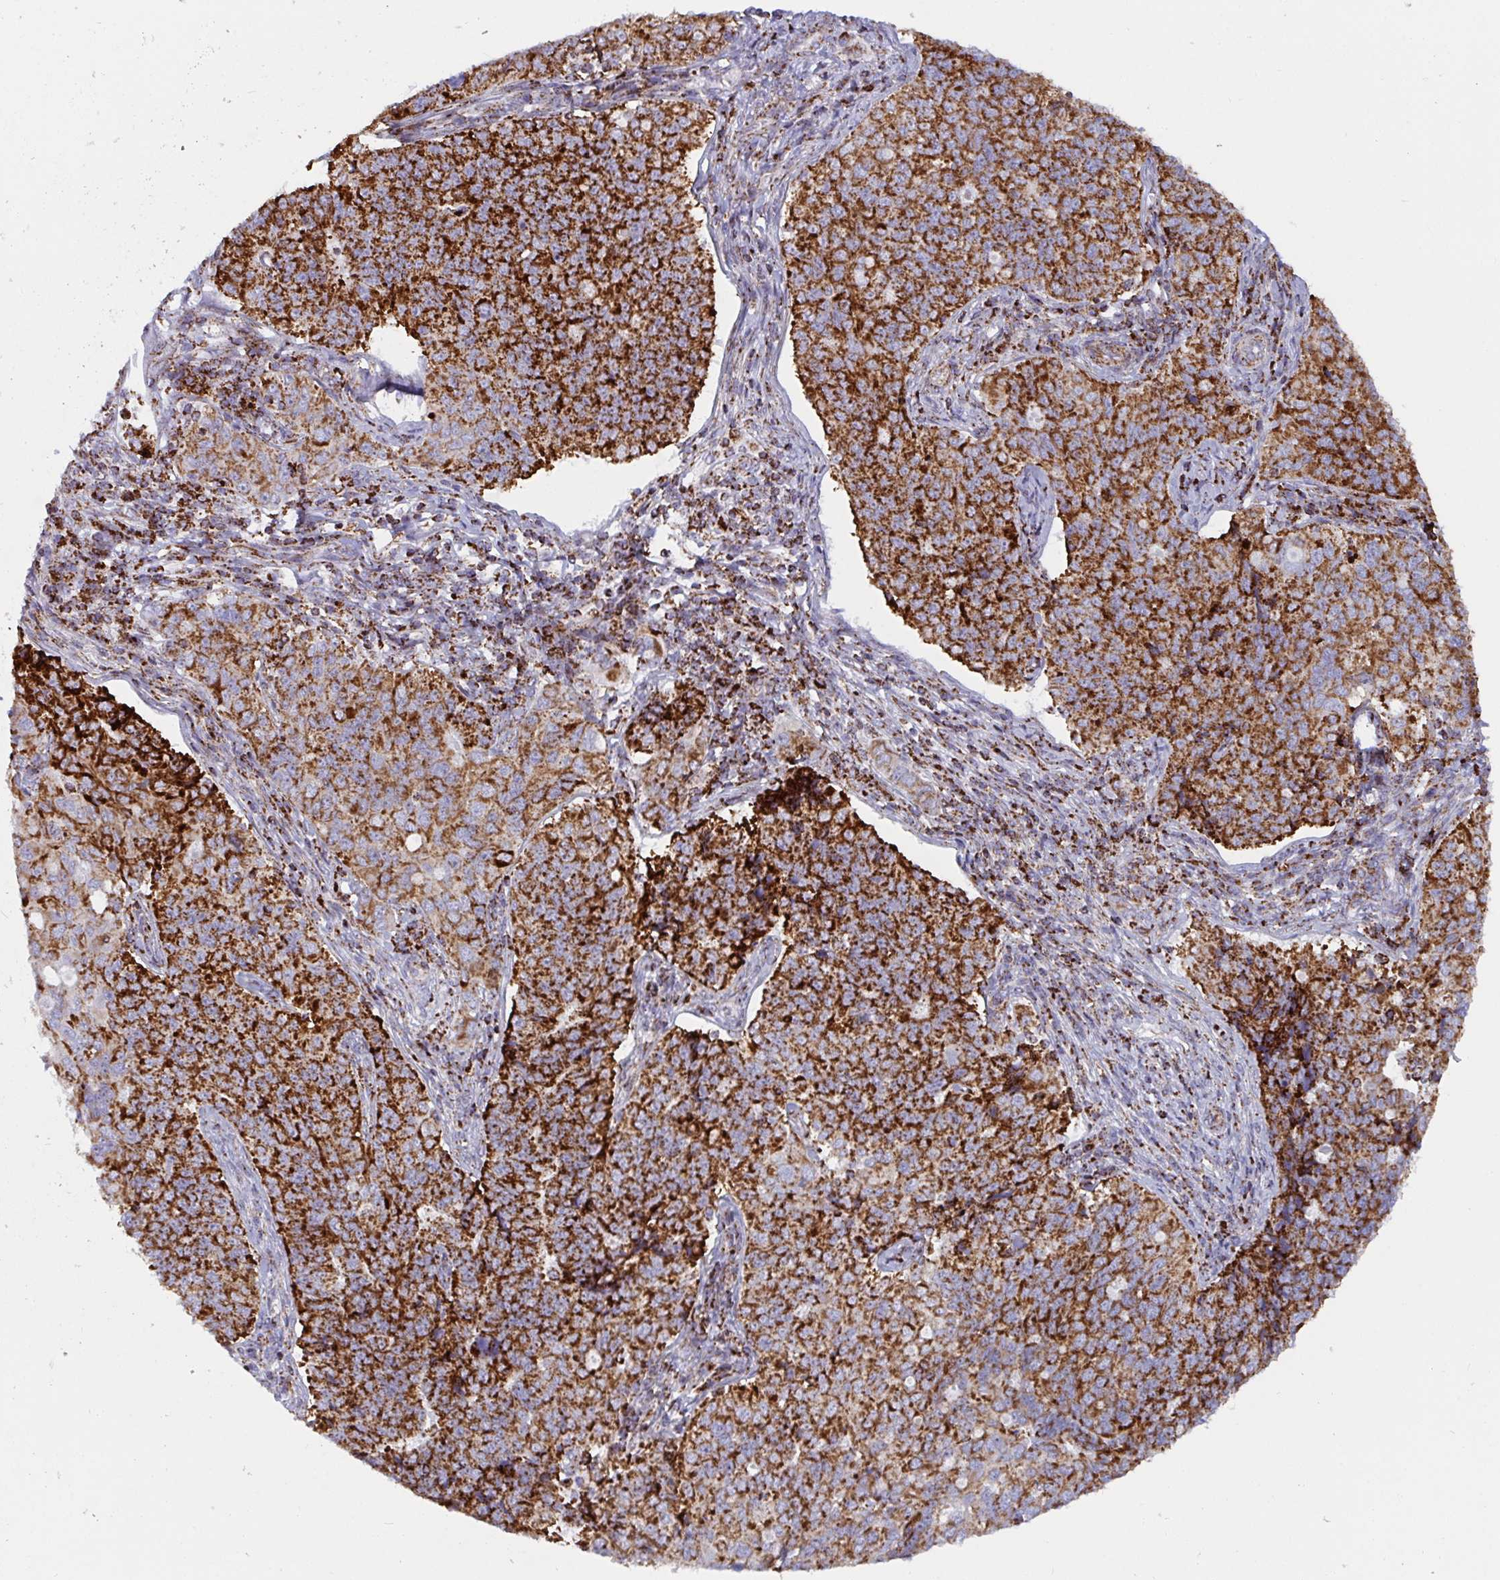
{"staining": {"intensity": "strong", "quantity": ">75%", "location": "cytoplasmic/membranous"}, "tissue": "endometrial cancer", "cell_type": "Tumor cells", "image_type": "cancer", "snomed": [{"axis": "morphology", "description": "Adenocarcinoma, NOS"}, {"axis": "topography", "description": "Endometrium"}], "caption": "Approximately >75% of tumor cells in human endometrial cancer display strong cytoplasmic/membranous protein staining as visualized by brown immunohistochemical staining.", "gene": "ATP5MJ", "patient": {"sex": "female", "age": 43}}